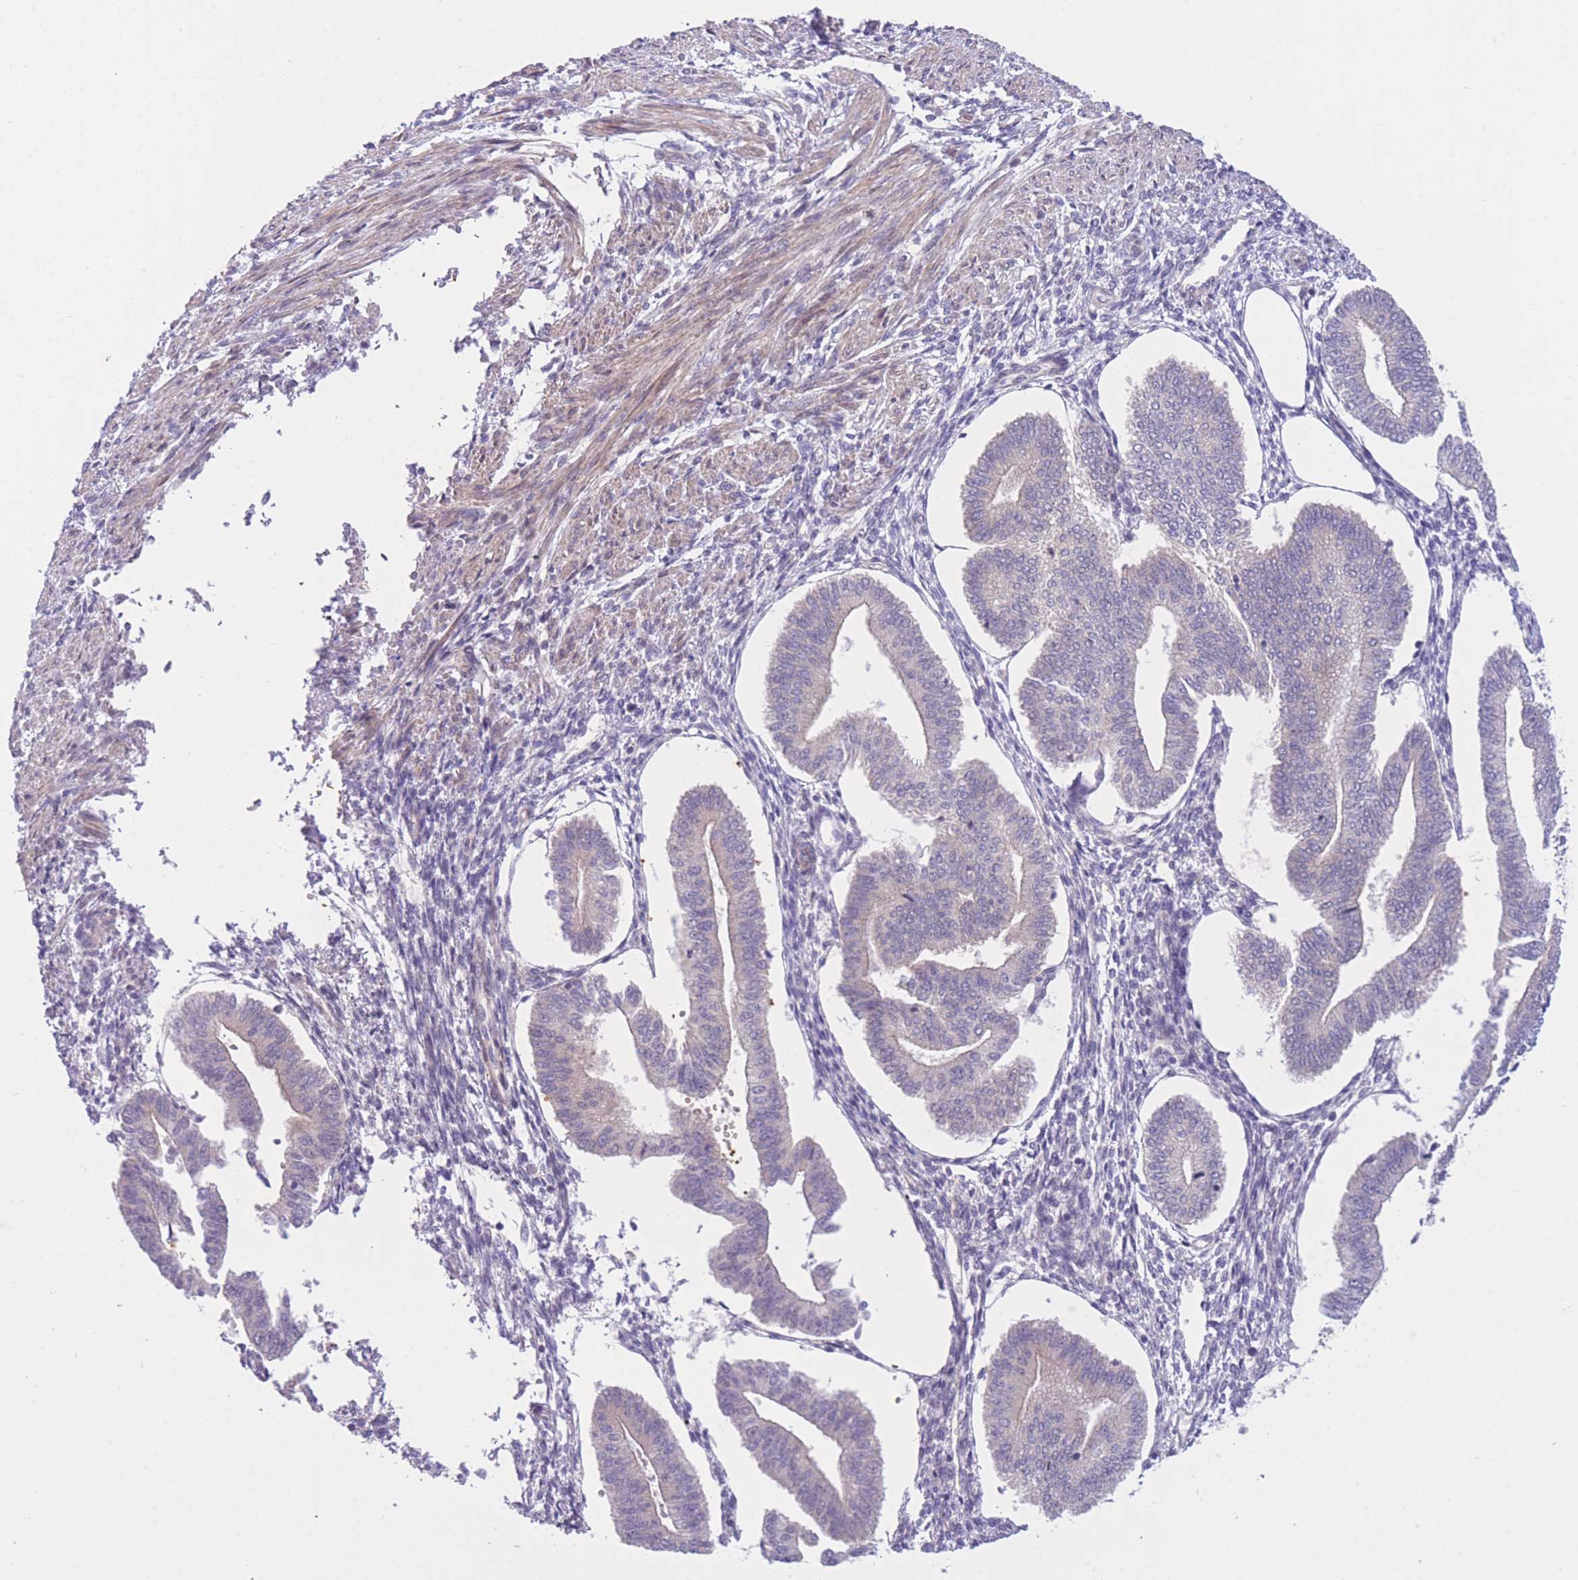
{"staining": {"intensity": "negative", "quantity": "none", "location": "none"}, "tissue": "endometrium", "cell_type": "Cells in endometrial stroma", "image_type": "normal", "snomed": [{"axis": "morphology", "description": "Normal tissue, NOS"}, {"axis": "topography", "description": "Endometrium"}], "caption": "Photomicrograph shows no protein staining in cells in endometrial stroma of unremarkable endometrium.", "gene": "CDC25B", "patient": {"sex": "female", "age": 34}}